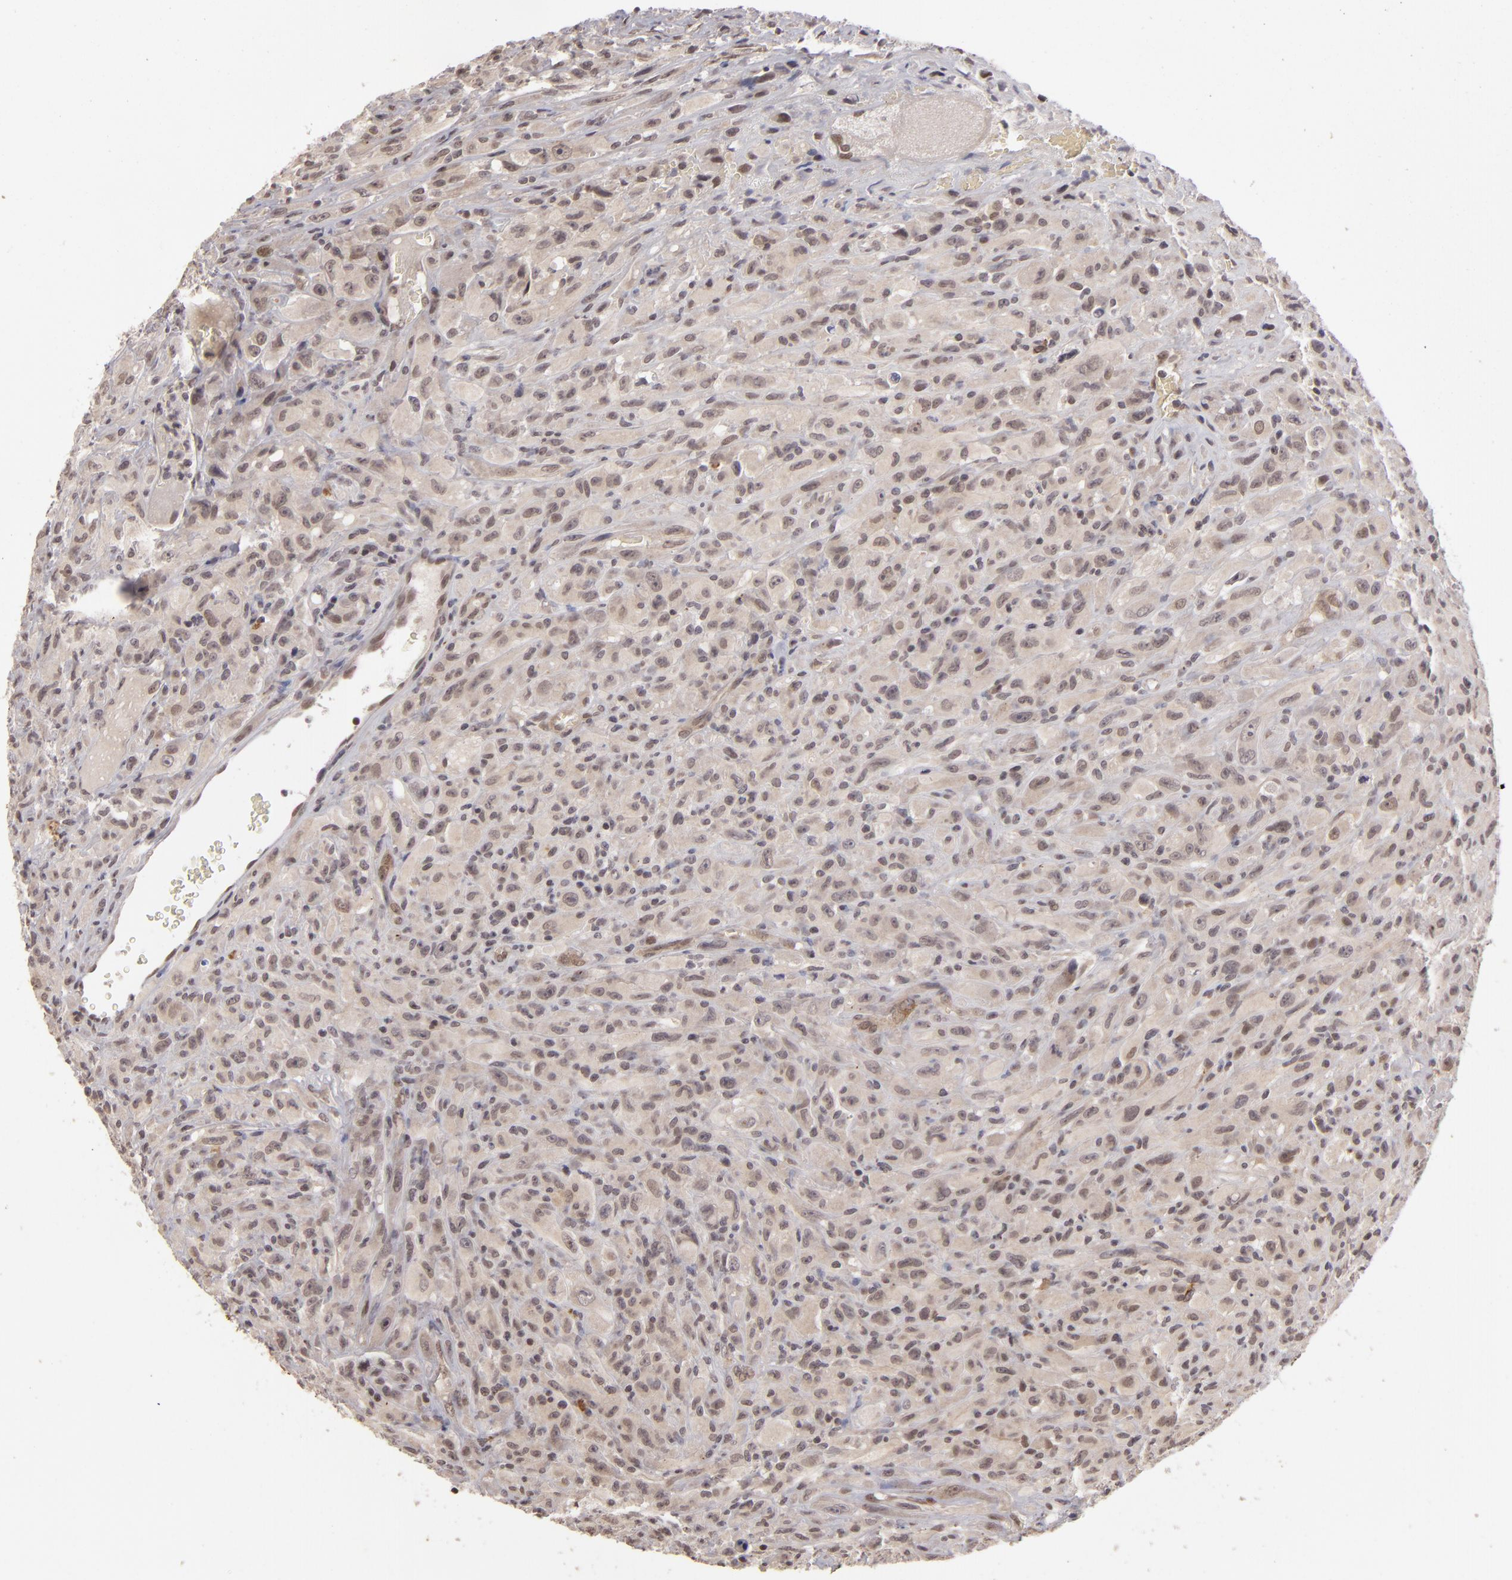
{"staining": {"intensity": "weak", "quantity": "25%-75%", "location": "cytoplasmic/membranous"}, "tissue": "glioma", "cell_type": "Tumor cells", "image_type": "cancer", "snomed": [{"axis": "morphology", "description": "Glioma, malignant, High grade"}, {"axis": "topography", "description": "Brain"}], "caption": "A brown stain highlights weak cytoplasmic/membranous positivity of a protein in human glioma tumor cells.", "gene": "DFFA", "patient": {"sex": "male", "age": 48}}